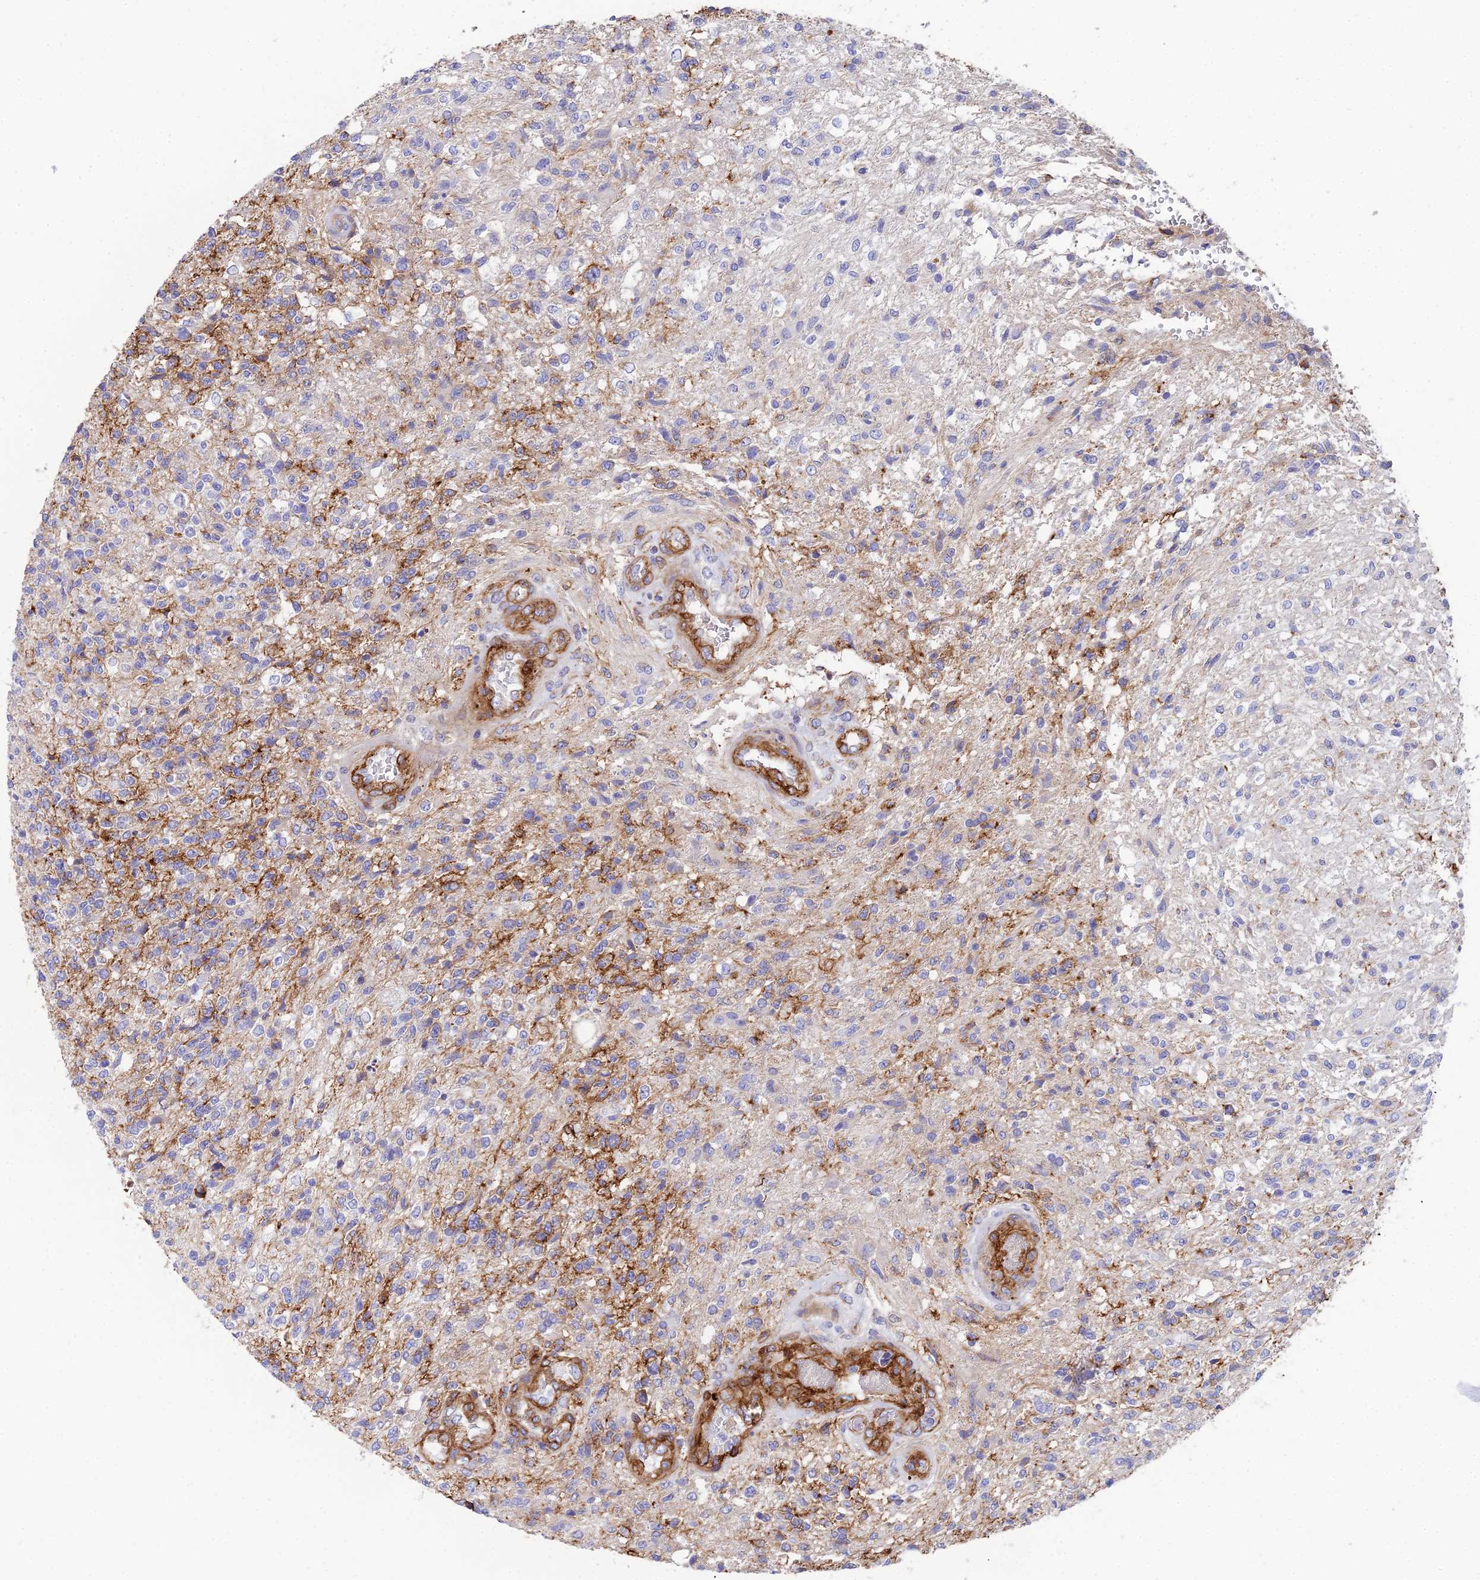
{"staining": {"intensity": "negative", "quantity": "none", "location": "none"}, "tissue": "glioma", "cell_type": "Tumor cells", "image_type": "cancer", "snomed": [{"axis": "morphology", "description": "Glioma, malignant, High grade"}, {"axis": "topography", "description": "Brain"}], "caption": "Immunohistochemistry image of malignant glioma (high-grade) stained for a protein (brown), which displays no positivity in tumor cells.", "gene": "CSPG4", "patient": {"sex": "male", "age": 56}}